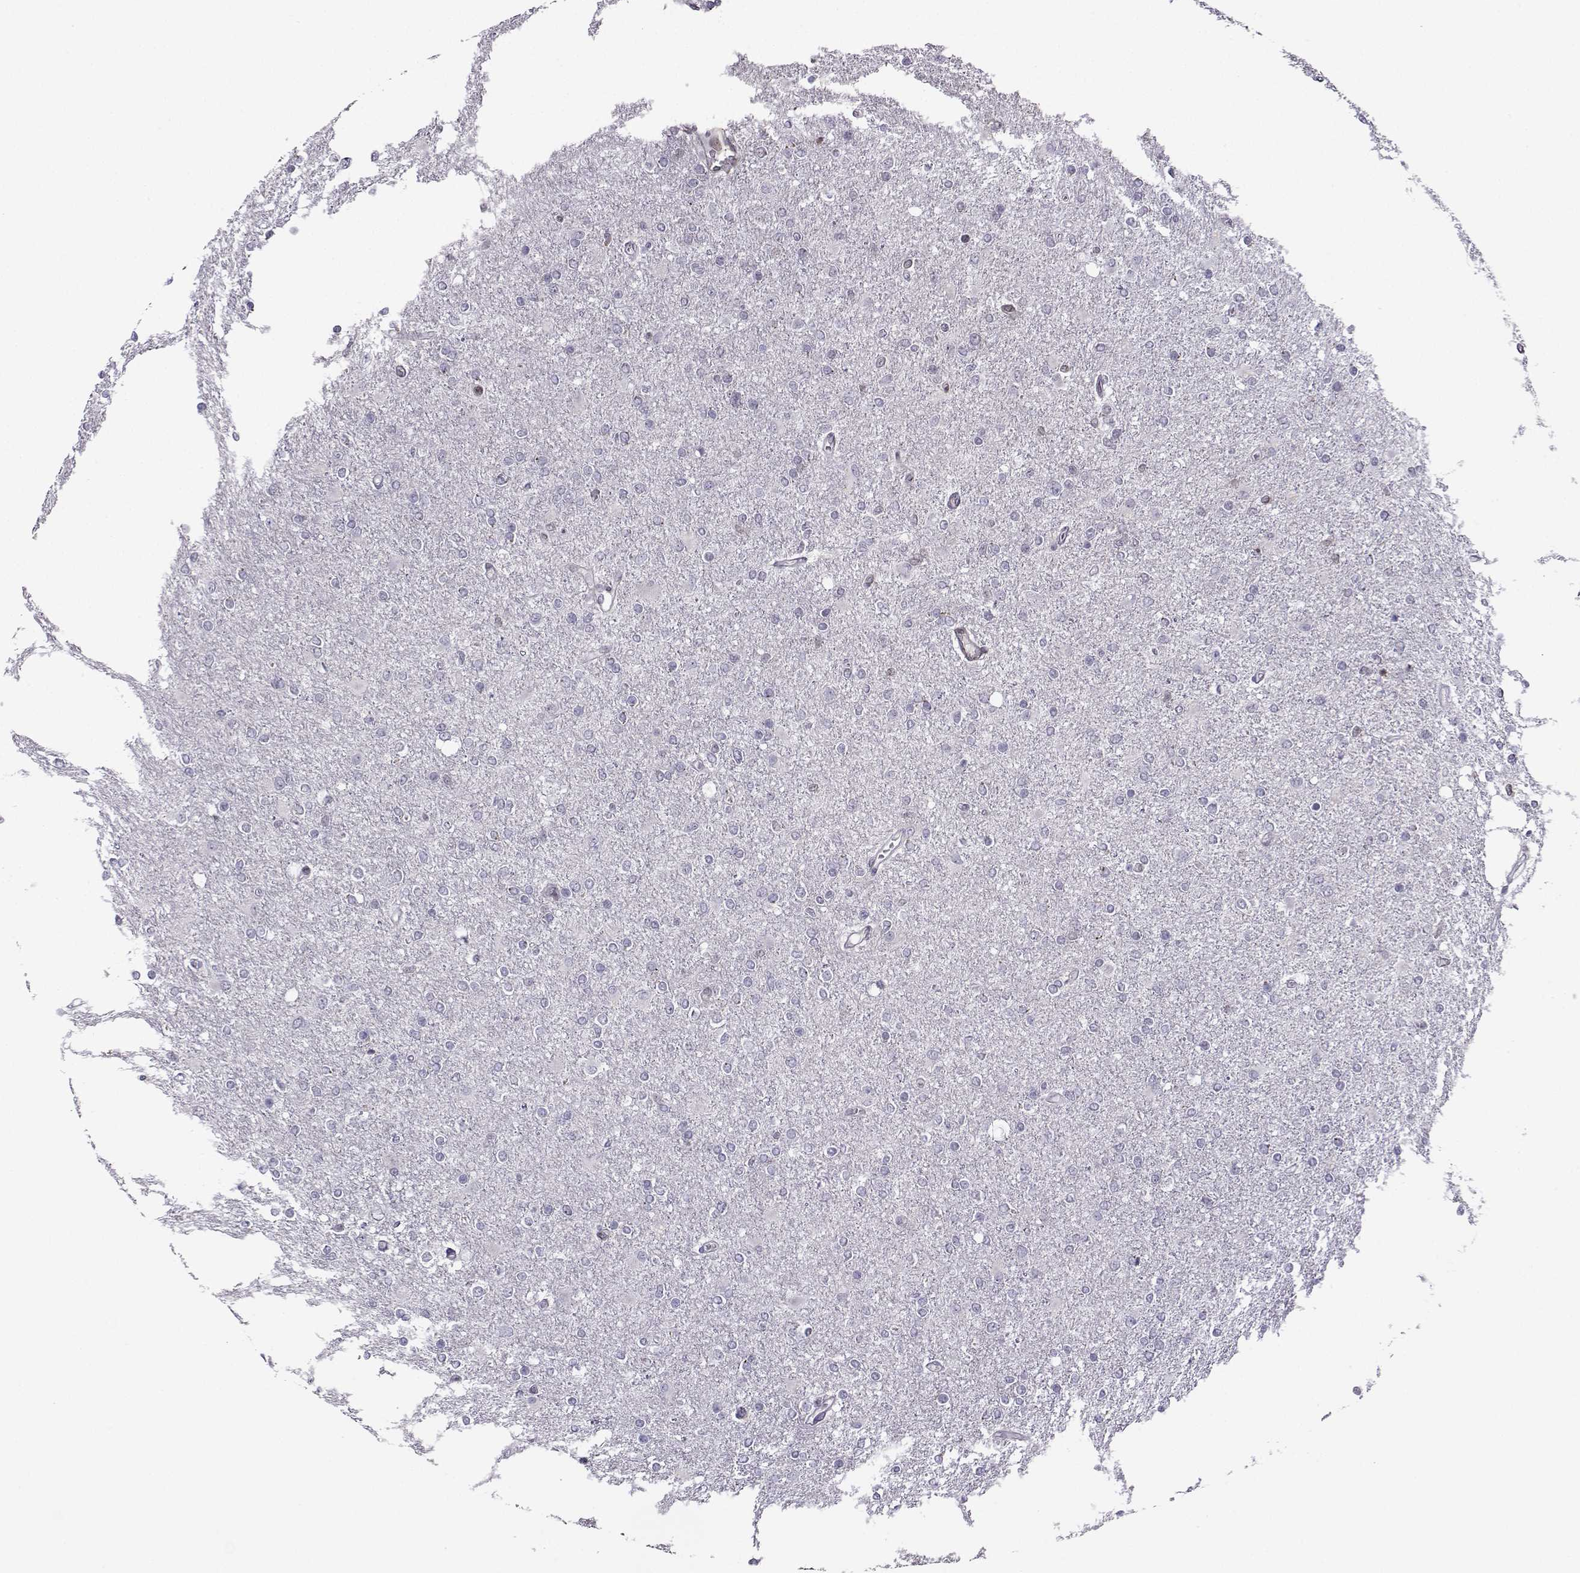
{"staining": {"intensity": "negative", "quantity": "none", "location": "none"}, "tissue": "glioma", "cell_type": "Tumor cells", "image_type": "cancer", "snomed": [{"axis": "morphology", "description": "Glioma, malignant, High grade"}, {"axis": "topography", "description": "Cerebral cortex"}], "caption": "Histopathology image shows no protein expression in tumor cells of glioma tissue. (Immunohistochemistry (ihc), brightfield microscopy, high magnification).", "gene": "ZNF19", "patient": {"sex": "male", "age": 70}}